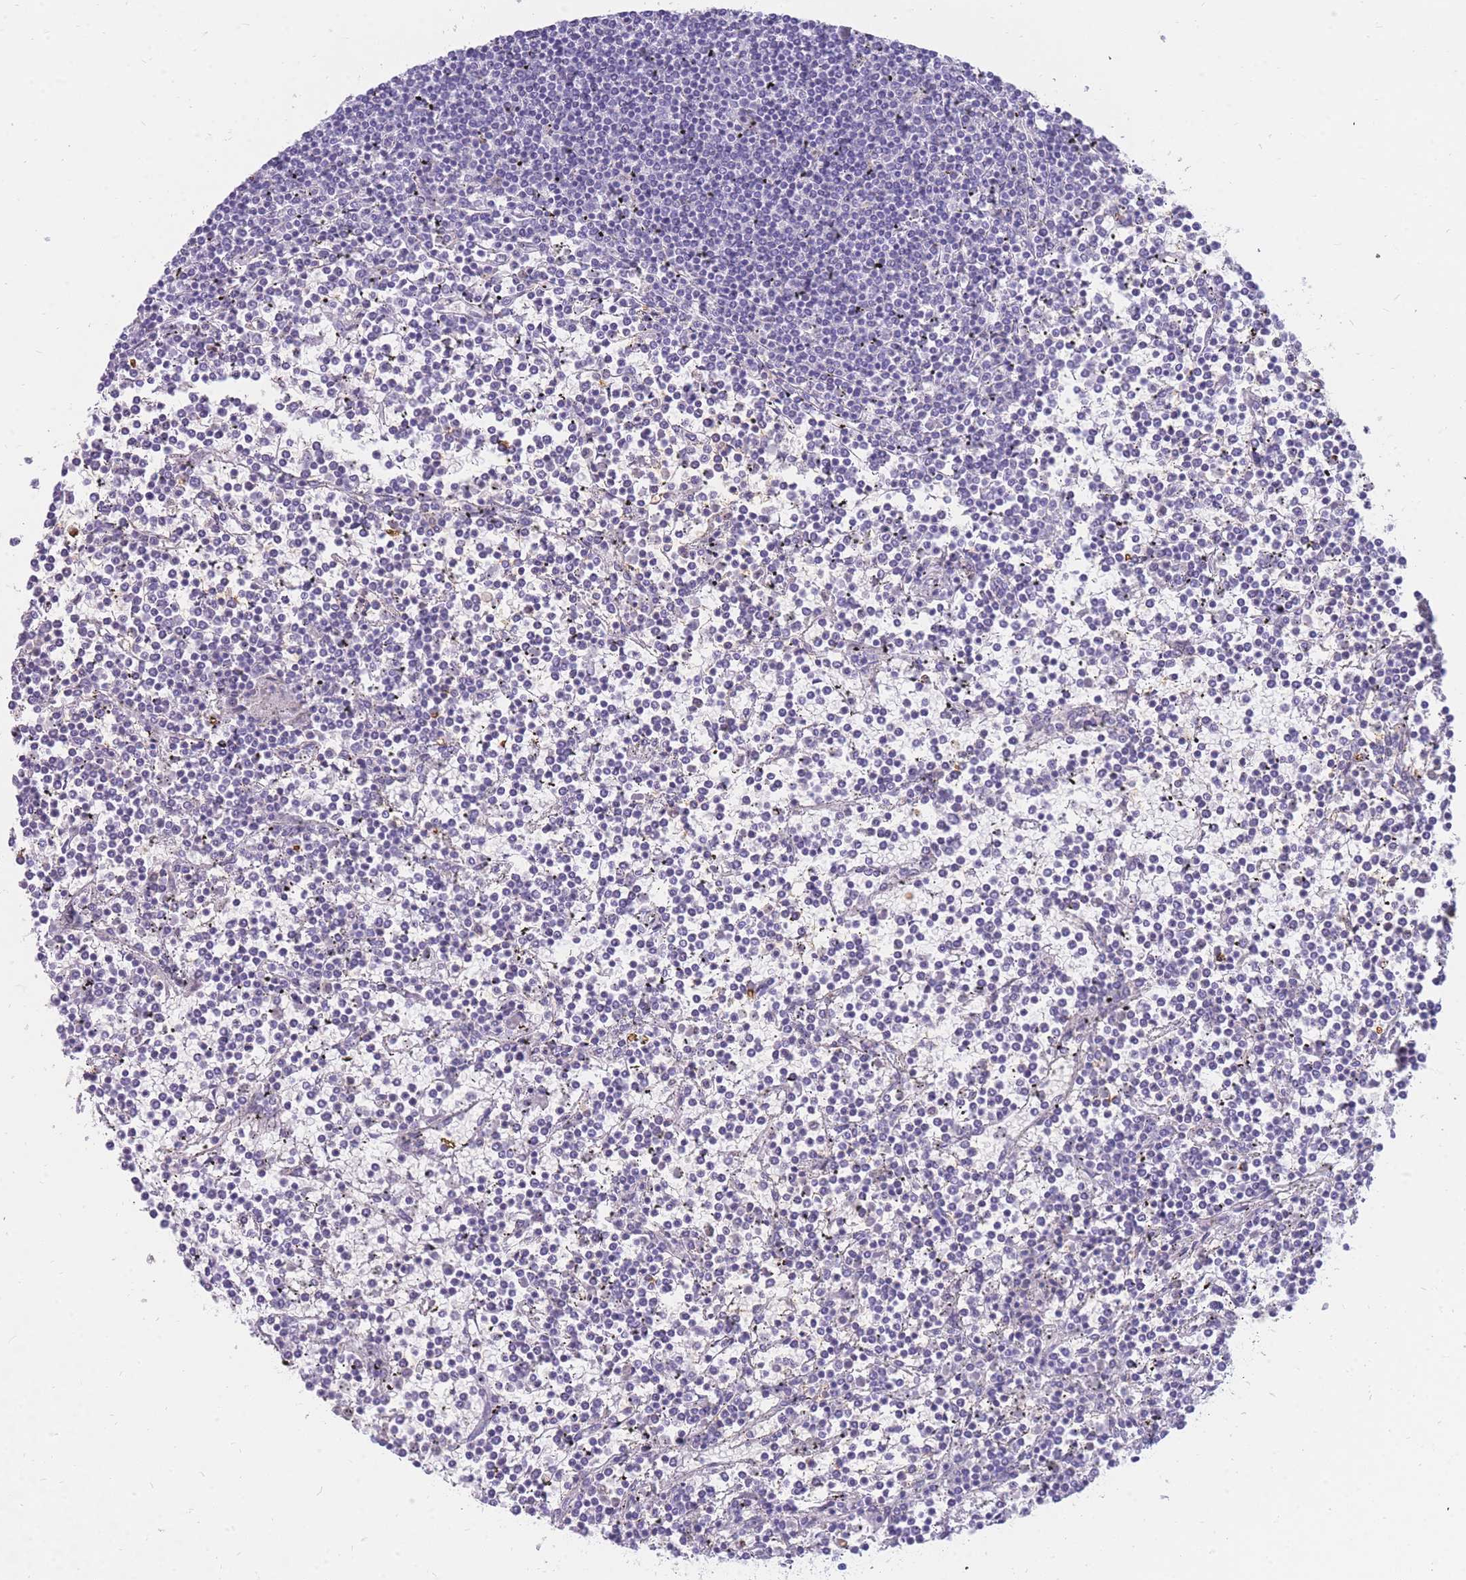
{"staining": {"intensity": "negative", "quantity": "none", "location": "none"}, "tissue": "lymphoma", "cell_type": "Tumor cells", "image_type": "cancer", "snomed": [{"axis": "morphology", "description": "Malignant lymphoma, non-Hodgkin's type, Low grade"}, {"axis": "topography", "description": "Spleen"}], "caption": "Tumor cells show no significant expression in malignant lymphoma, non-Hodgkin's type (low-grade).", "gene": "NKX1-2", "patient": {"sex": "female", "age": 19}}